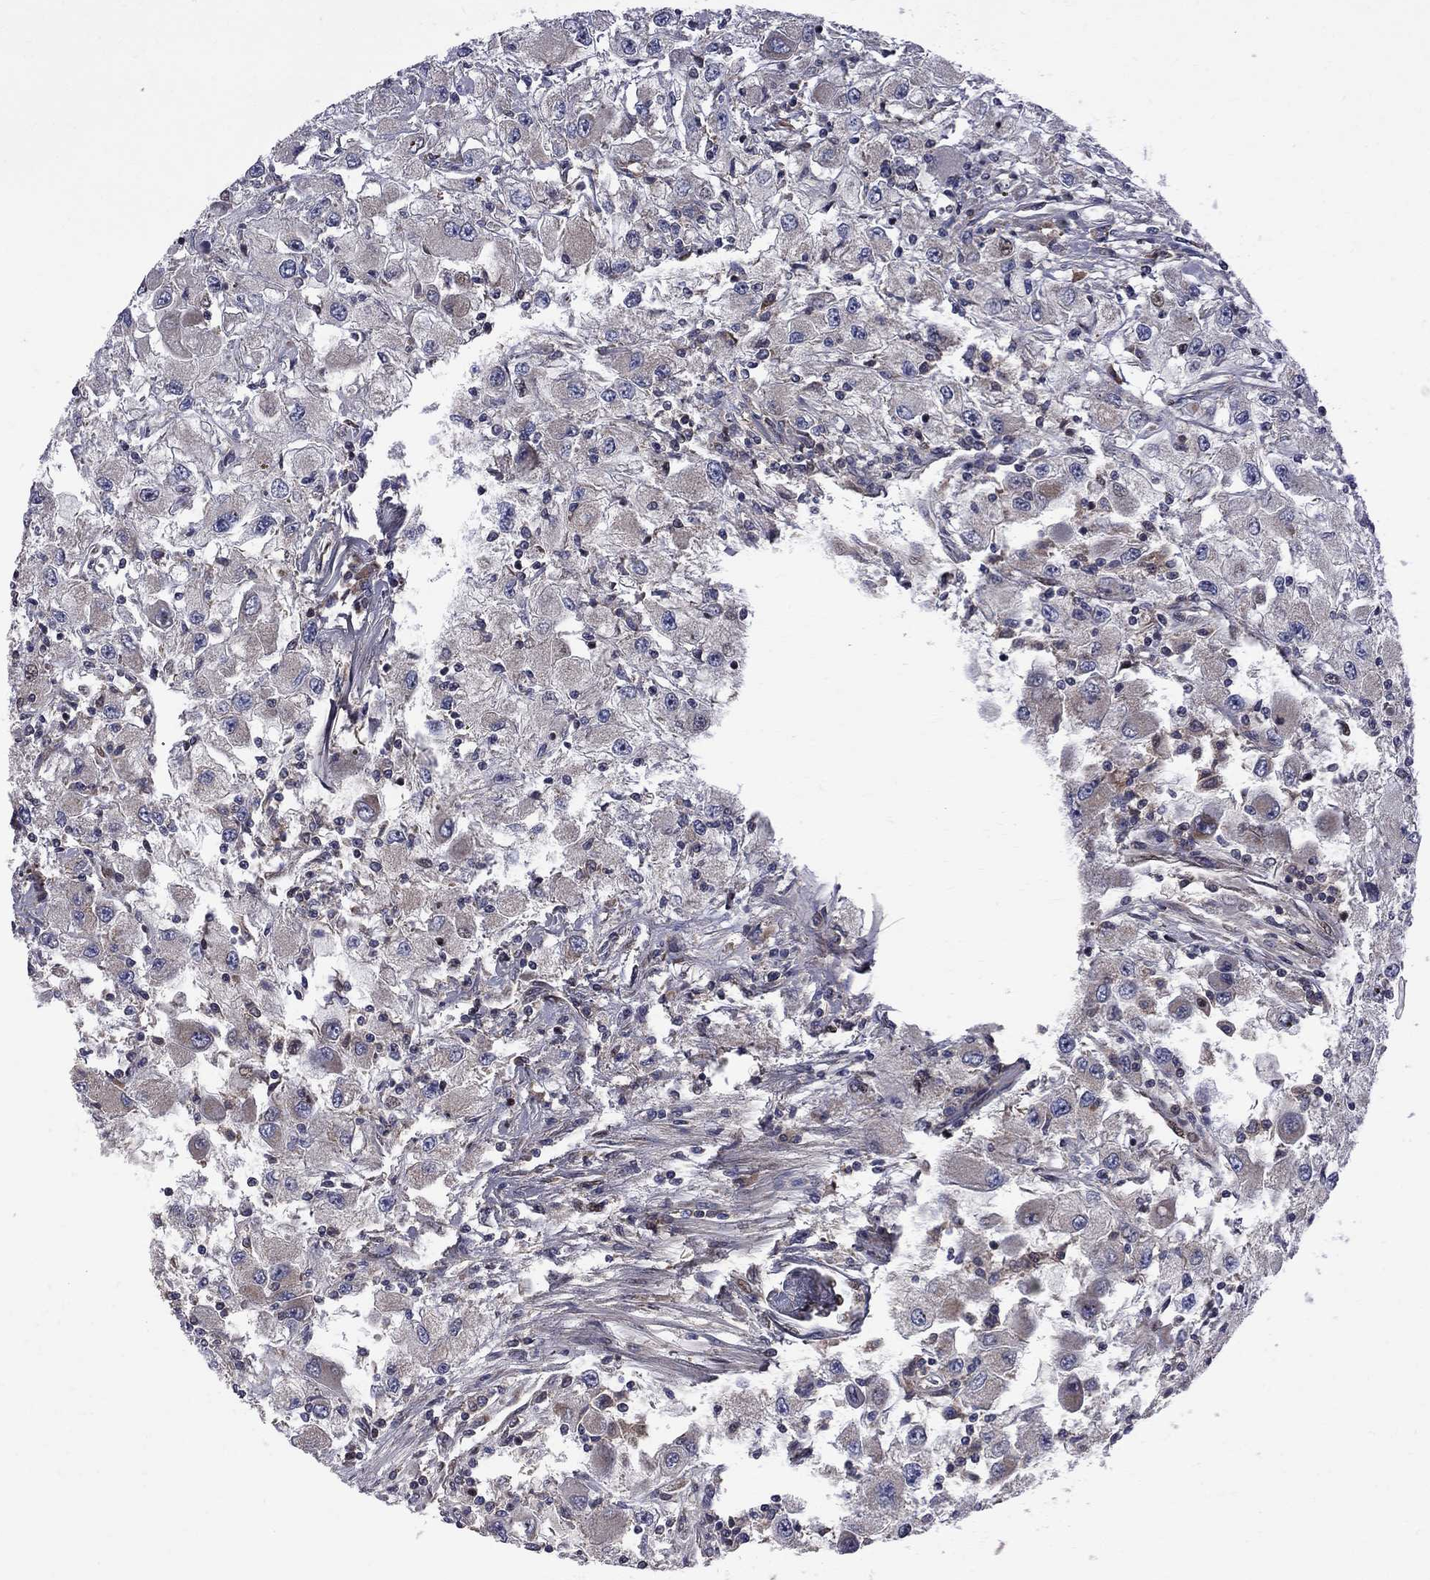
{"staining": {"intensity": "weak", "quantity": "<25%", "location": "cytoplasmic/membranous"}, "tissue": "renal cancer", "cell_type": "Tumor cells", "image_type": "cancer", "snomed": [{"axis": "morphology", "description": "Adenocarcinoma, NOS"}, {"axis": "topography", "description": "Kidney"}], "caption": "IHC photomicrograph of neoplastic tissue: human renal cancer stained with DAB demonstrates no significant protein staining in tumor cells.", "gene": "CNOT11", "patient": {"sex": "female", "age": 67}}